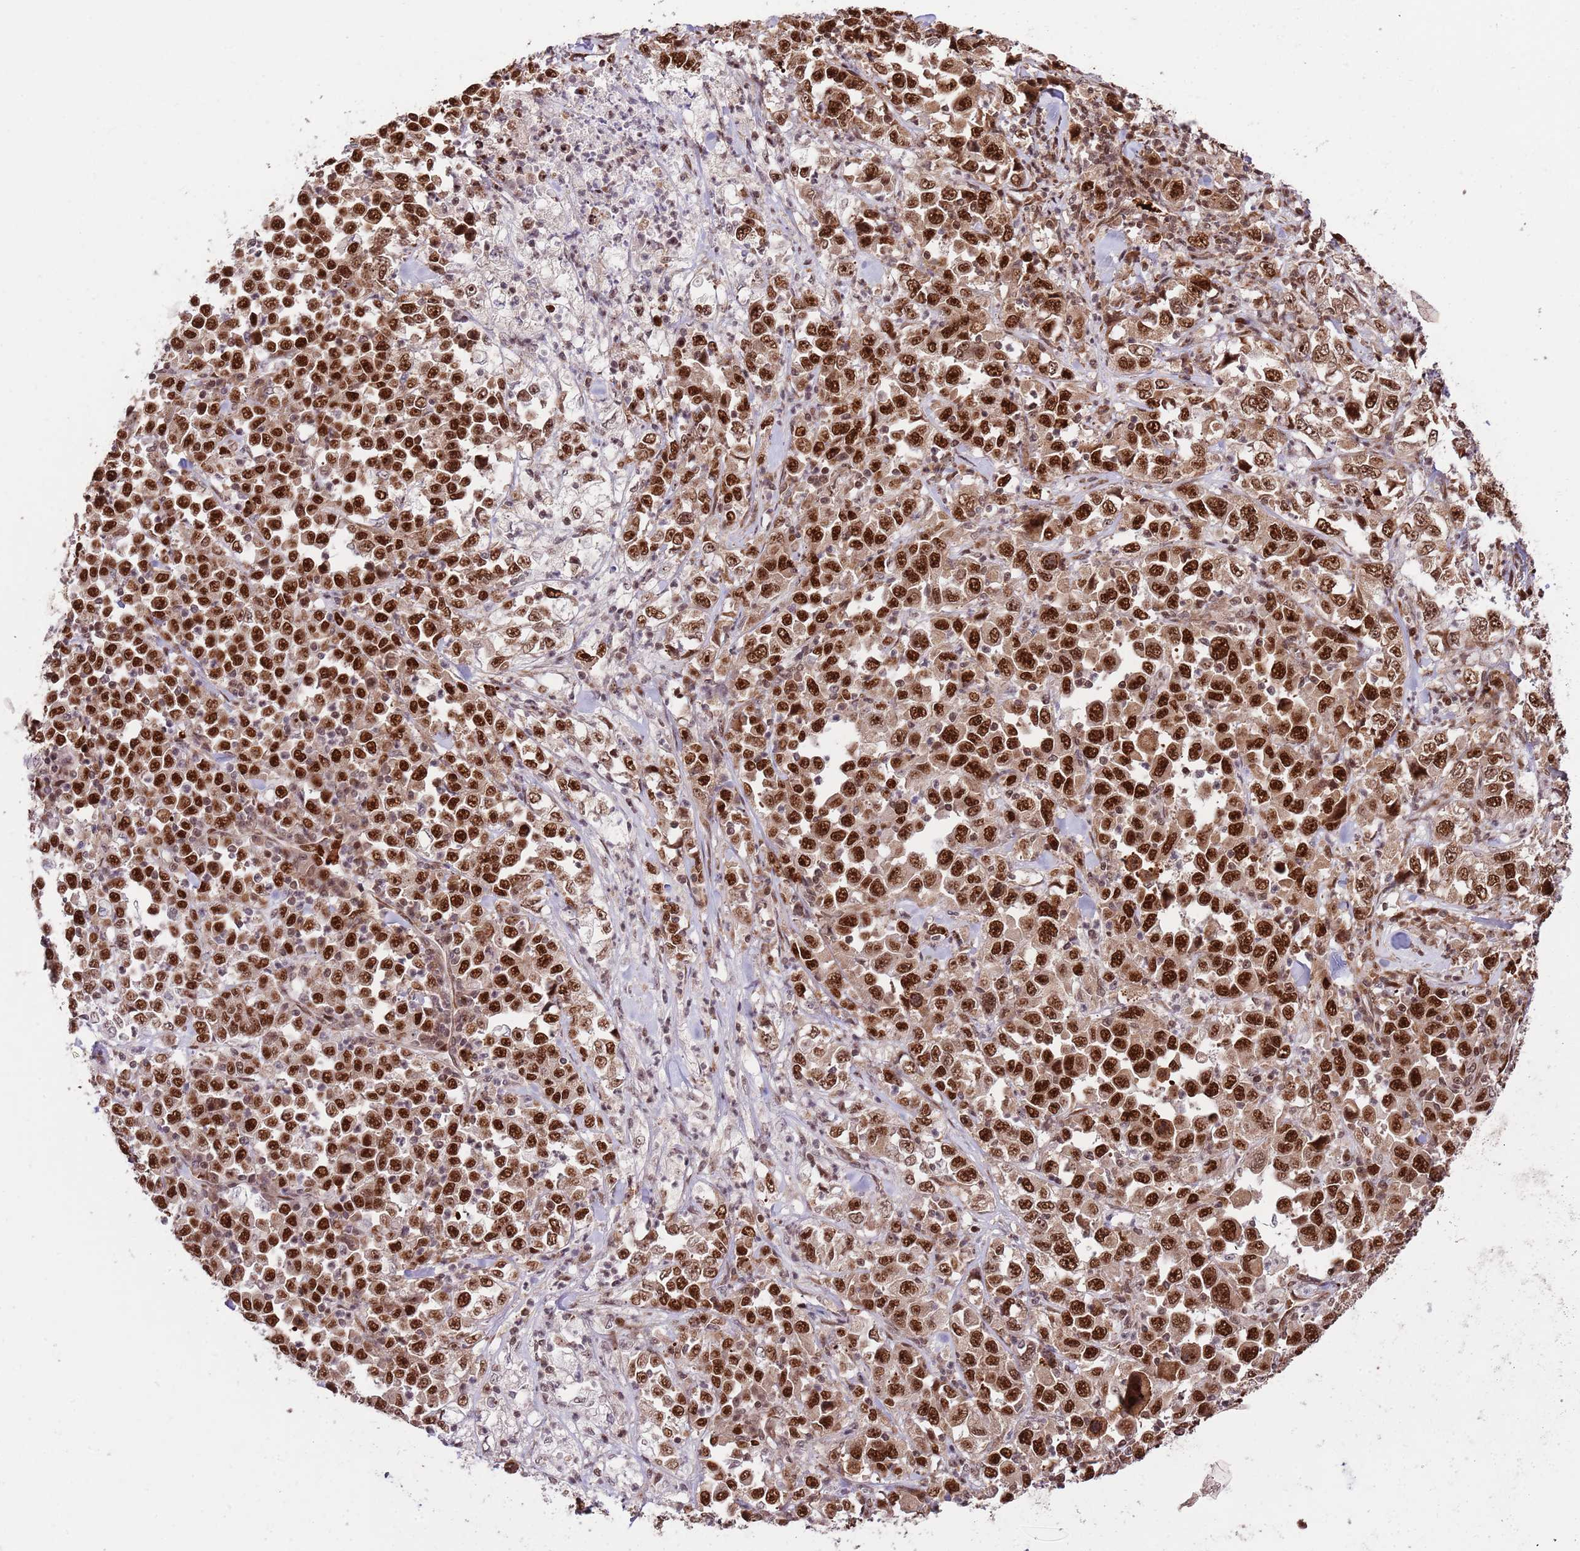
{"staining": {"intensity": "strong", "quantity": ">75%", "location": "nuclear"}, "tissue": "stomach cancer", "cell_type": "Tumor cells", "image_type": "cancer", "snomed": [{"axis": "morphology", "description": "Normal tissue, NOS"}, {"axis": "morphology", "description": "Adenocarcinoma, NOS"}, {"axis": "topography", "description": "Stomach, upper"}, {"axis": "topography", "description": "Stomach"}], "caption": "Immunohistochemistry (IHC) (DAB) staining of human stomach cancer (adenocarcinoma) exhibits strong nuclear protein expression in approximately >75% of tumor cells.", "gene": "RIF1", "patient": {"sex": "male", "age": 59}}